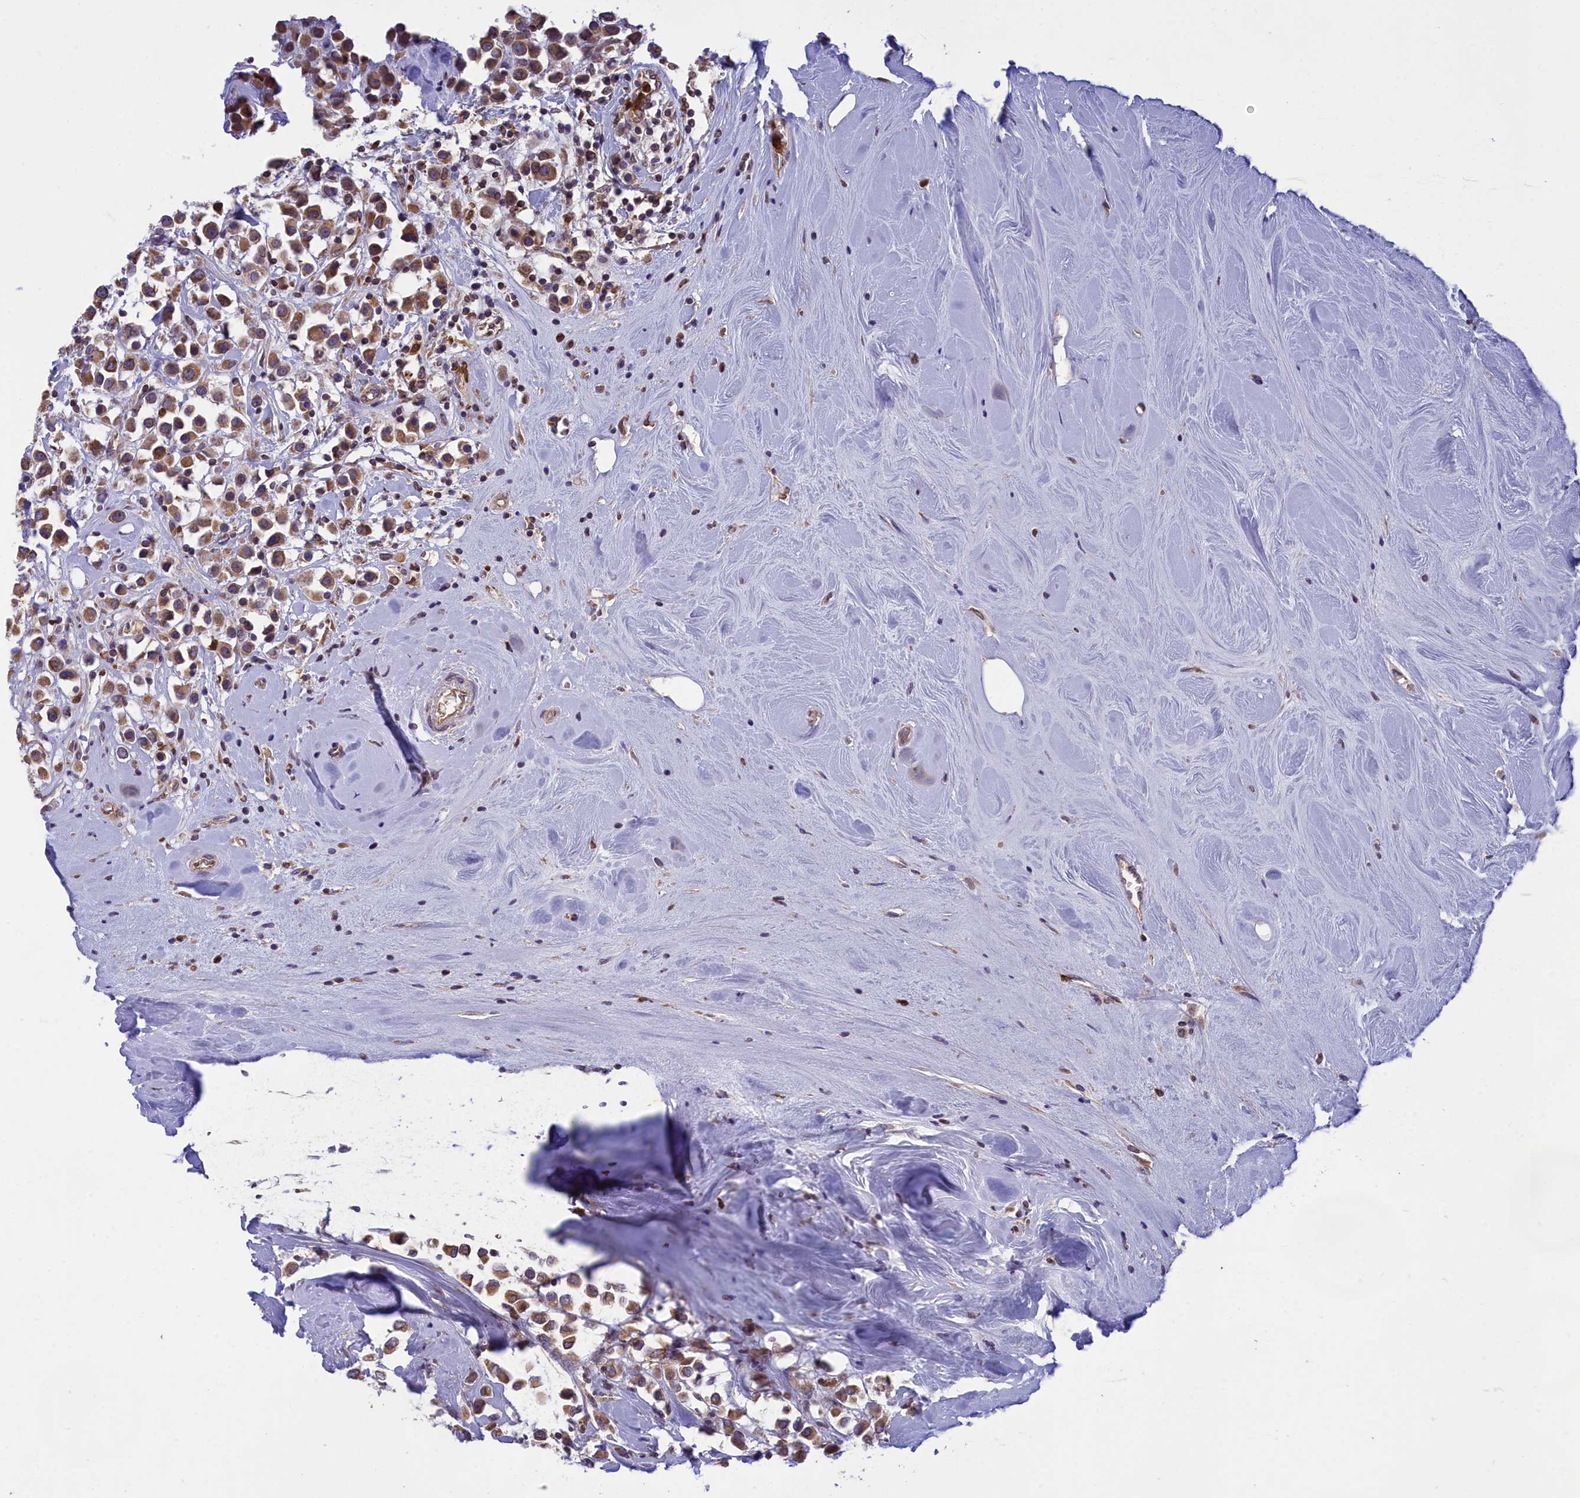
{"staining": {"intensity": "moderate", "quantity": ">75%", "location": "cytoplasmic/membranous"}, "tissue": "breast cancer", "cell_type": "Tumor cells", "image_type": "cancer", "snomed": [{"axis": "morphology", "description": "Duct carcinoma"}, {"axis": "topography", "description": "Breast"}], "caption": "DAB immunohistochemical staining of breast cancer displays moderate cytoplasmic/membranous protein positivity in about >75% of tumor cells. Immunohistochemistry stains the protein of interest in brown and the nuclei are stained blue.", "gene": "PKHD1L1", "patient": {"sex": "female", "age": 61}}